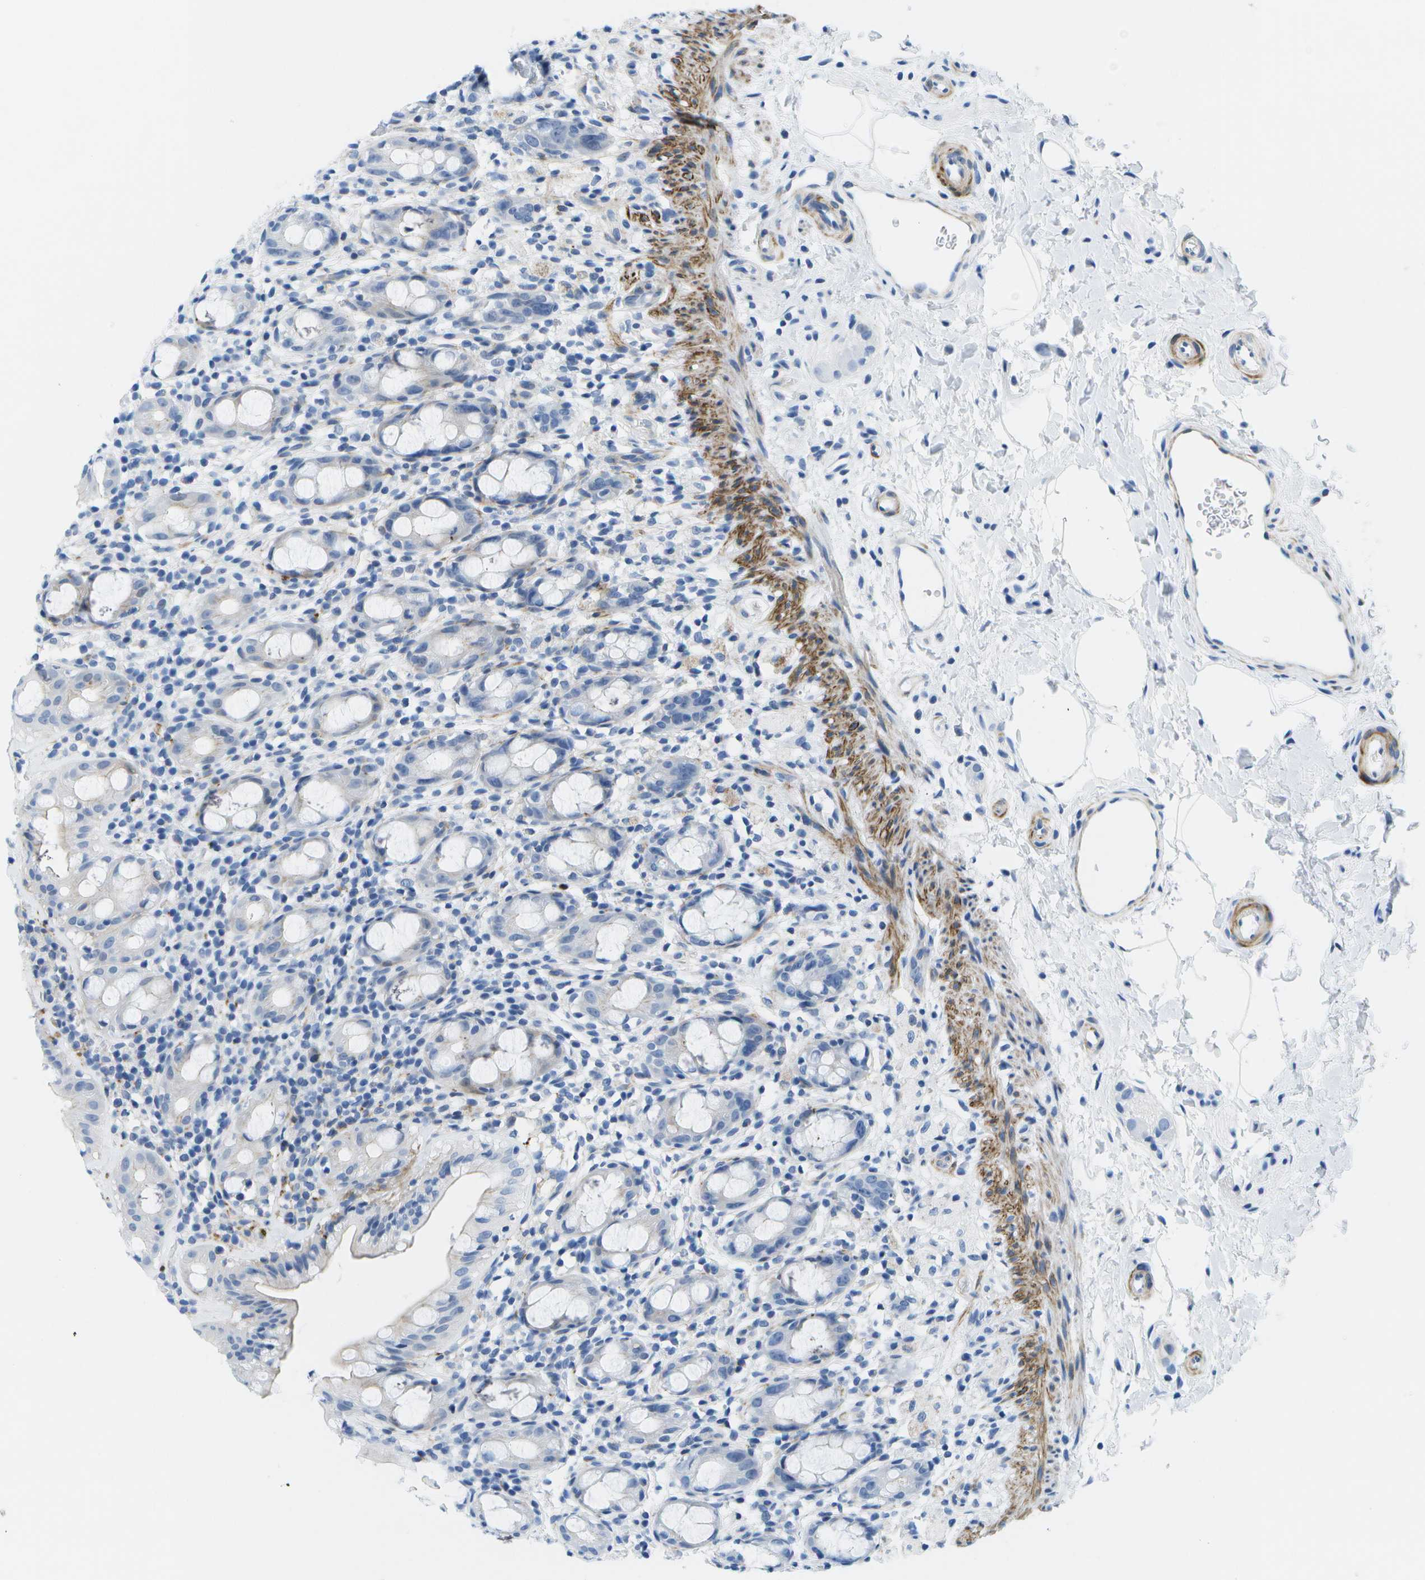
{"staining": {"intensity": "weak", "quantity": "<25%", "location": "cytoplasmic/membranous"}, "tissue": "rectum", "cell_type": "Glandular cells", "image_type": "normal", "snomed": [{"axis": "morphology", "description": "Normal tissue, NOS"}, {"axis": "topography", "description": "Rectum"}], "caption": "IHC of benign rectum demonstrates no expression in glandular cells.", "gene": "ADGRG6", "patient": {"sex": "male", "age": 44}}